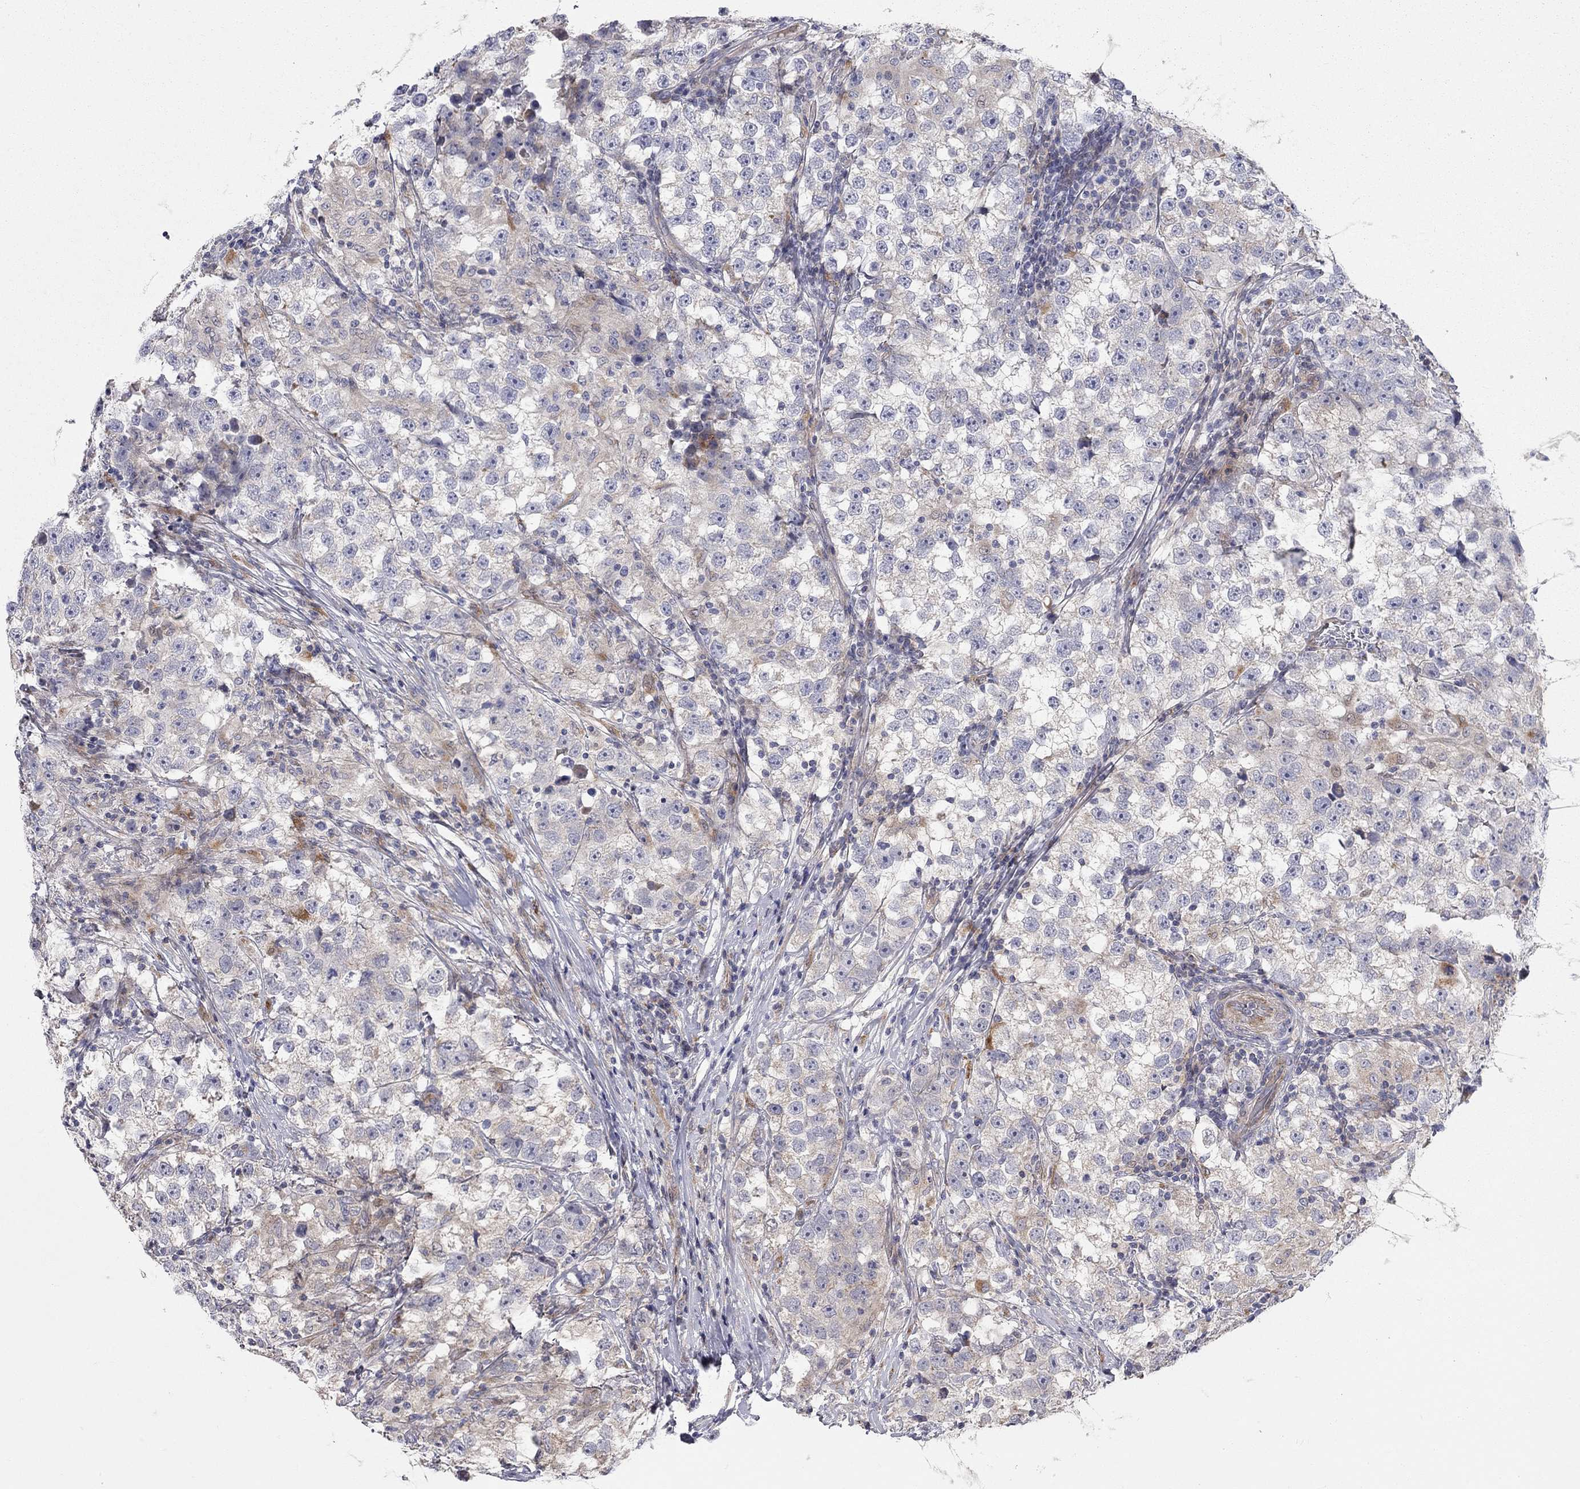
{"staining": {"intensity": "weak", "quantity": "<25%", "location": "cytoplasmic/membranous"}, "tissue": "testis cancer", "cell_type": "Tumor cells", "image_type": "cancer", "snomed": [{"axis": "morphology", "description": "Seminoma, NOS"}, {"axis": "topography", "description": "Testis"}], "caption": "Histopathology image shows no protein staining in tumor cells of testis cancer tissue.", "gene": "KANSL1L", "patient": {"sex": "male", "age": 46}}